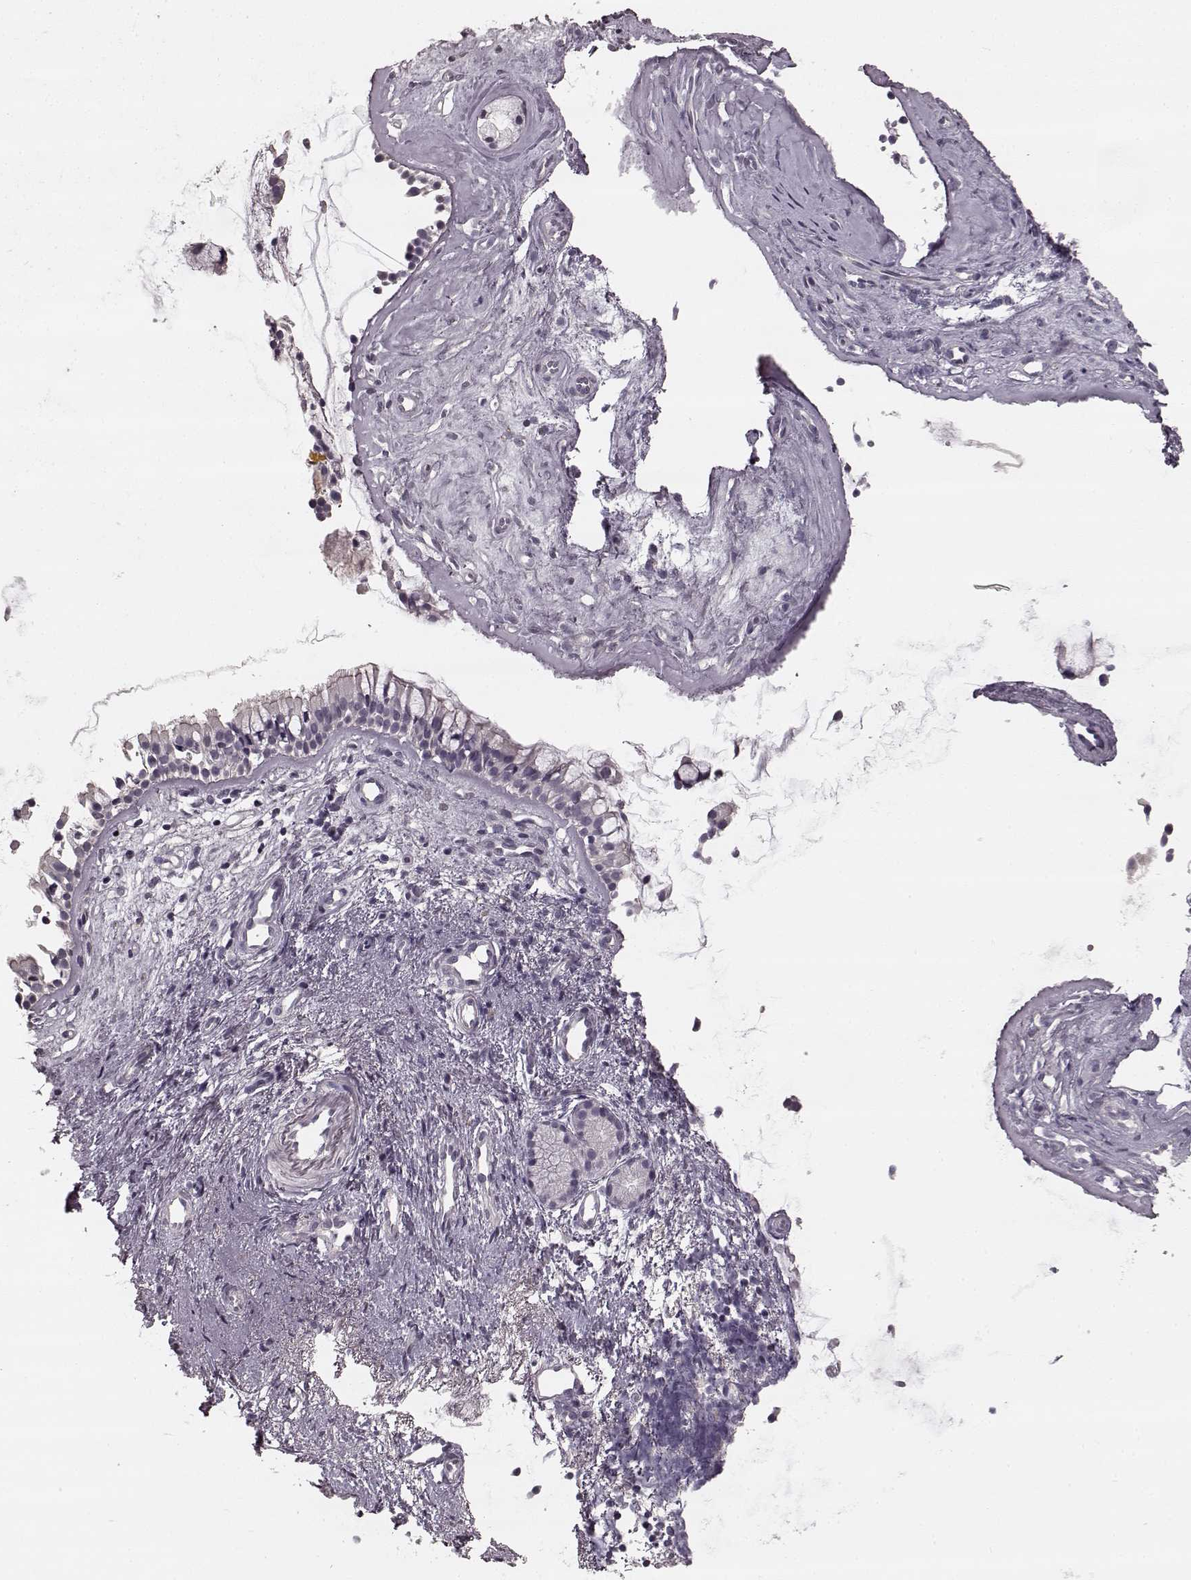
{"staining": {"intensity": "negative", "quantity": "none", "location": "none"}, "tissue": "nasopharynx", "cell_type": "Respiratory epithelial cells", "image_type": "normal", "snomed": [{"axis": "morphology", "description": "Normal tissue, NOS"}, {"axis": "topography", "description": "Nasopharynx"}], "caption": "The histopathology image exhibits no staining of respiratory epithelial cells in unremarkable nasopharynx. (IHC, brightfield microscopy, high magnification).", "gene": "PRKCE", "patient": {"sex": "female", "age": 52}}